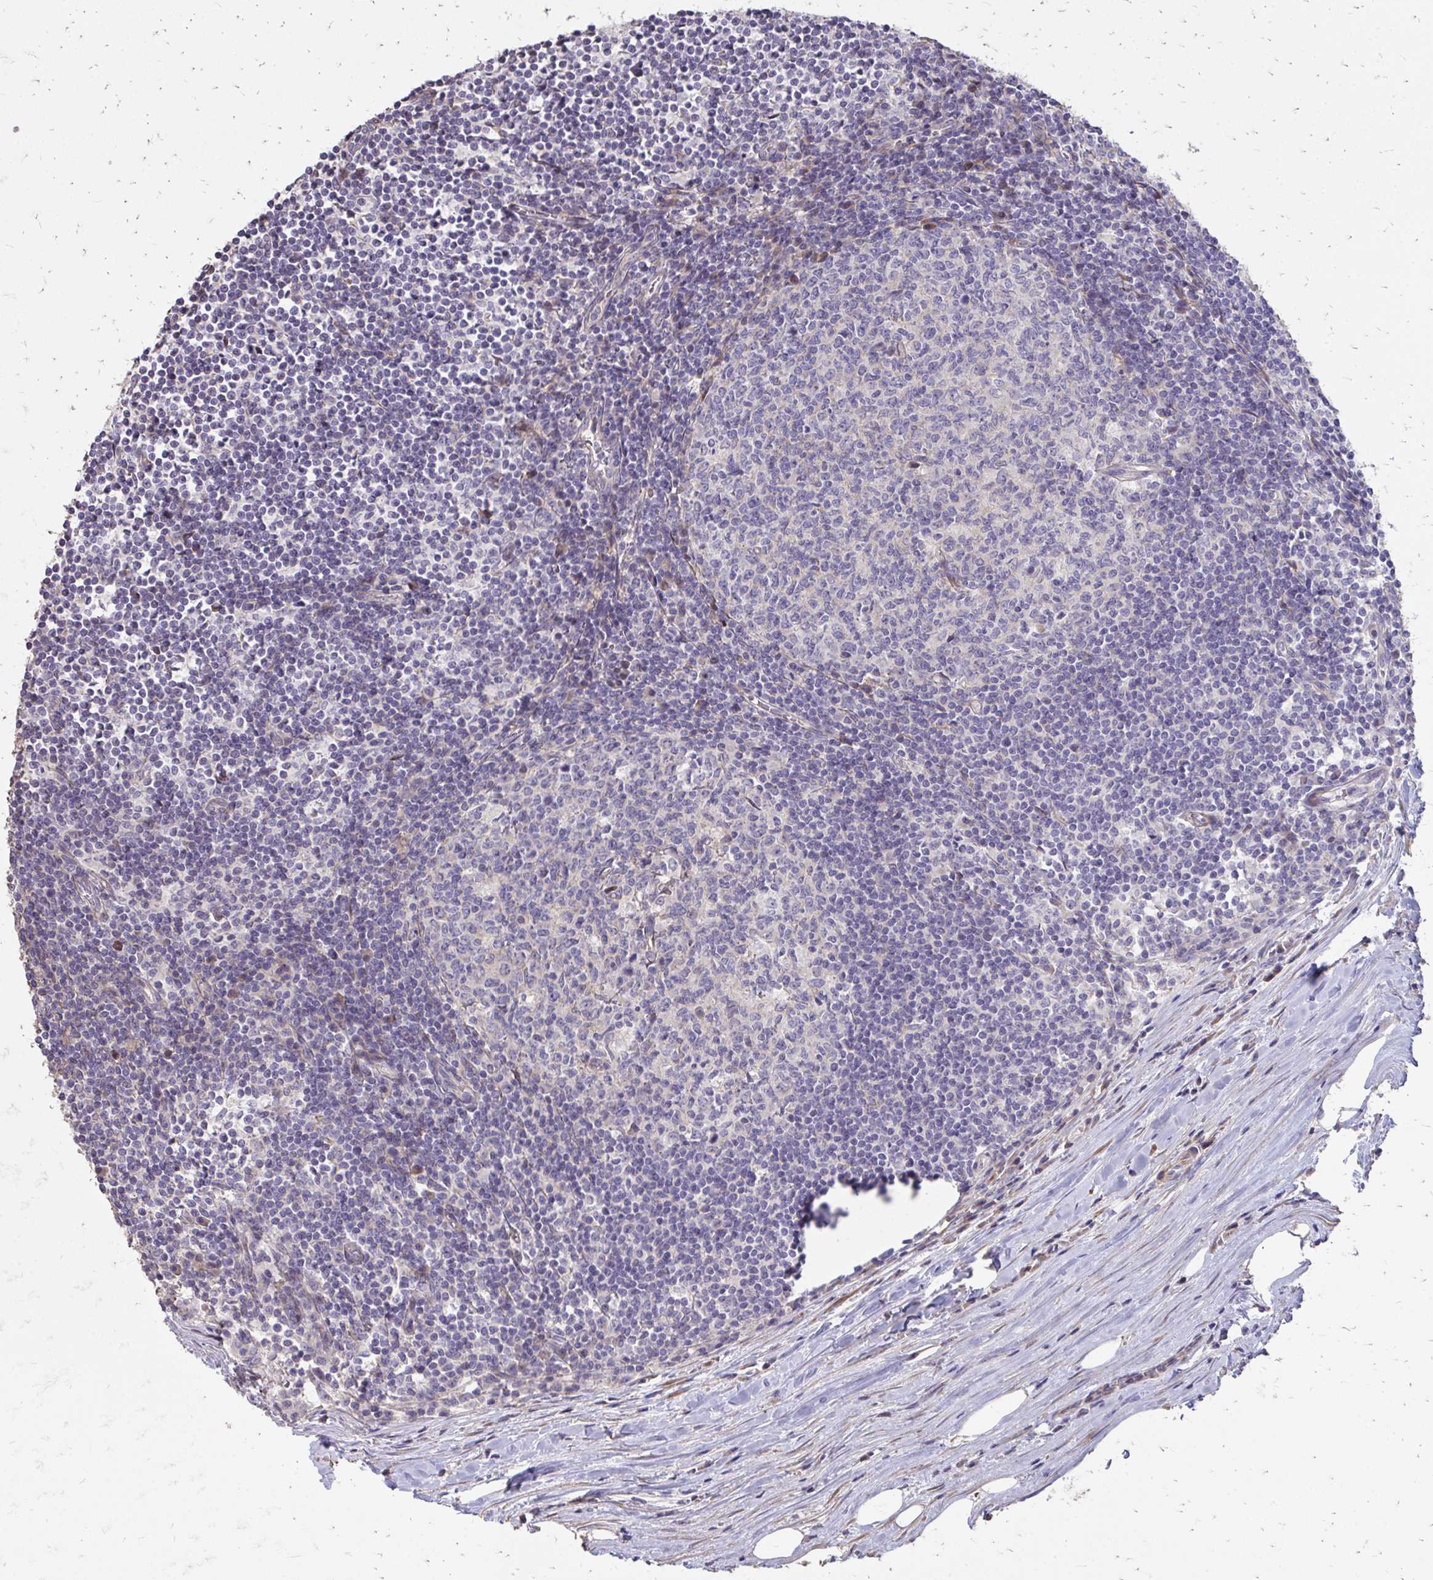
{"staining": {"intensity": "negative", "quantity": "none", "location": "none"}, "tissue": "lymph node", "cell_type": "Germinal center cells", "image_type": "normal", "snomed": [{"axis": "morphology", "description": "Normal tissue, NOS"}, {"axis": "topography", "description": "Lymph node"}], "caption": "Immunohistochemical staining of benign human lymph node exhibits no significant expression in germinal center cells. Nuclei are stained in blue.", "gene": "MYORG", "patient": {"sex": "male", "age": 67}}